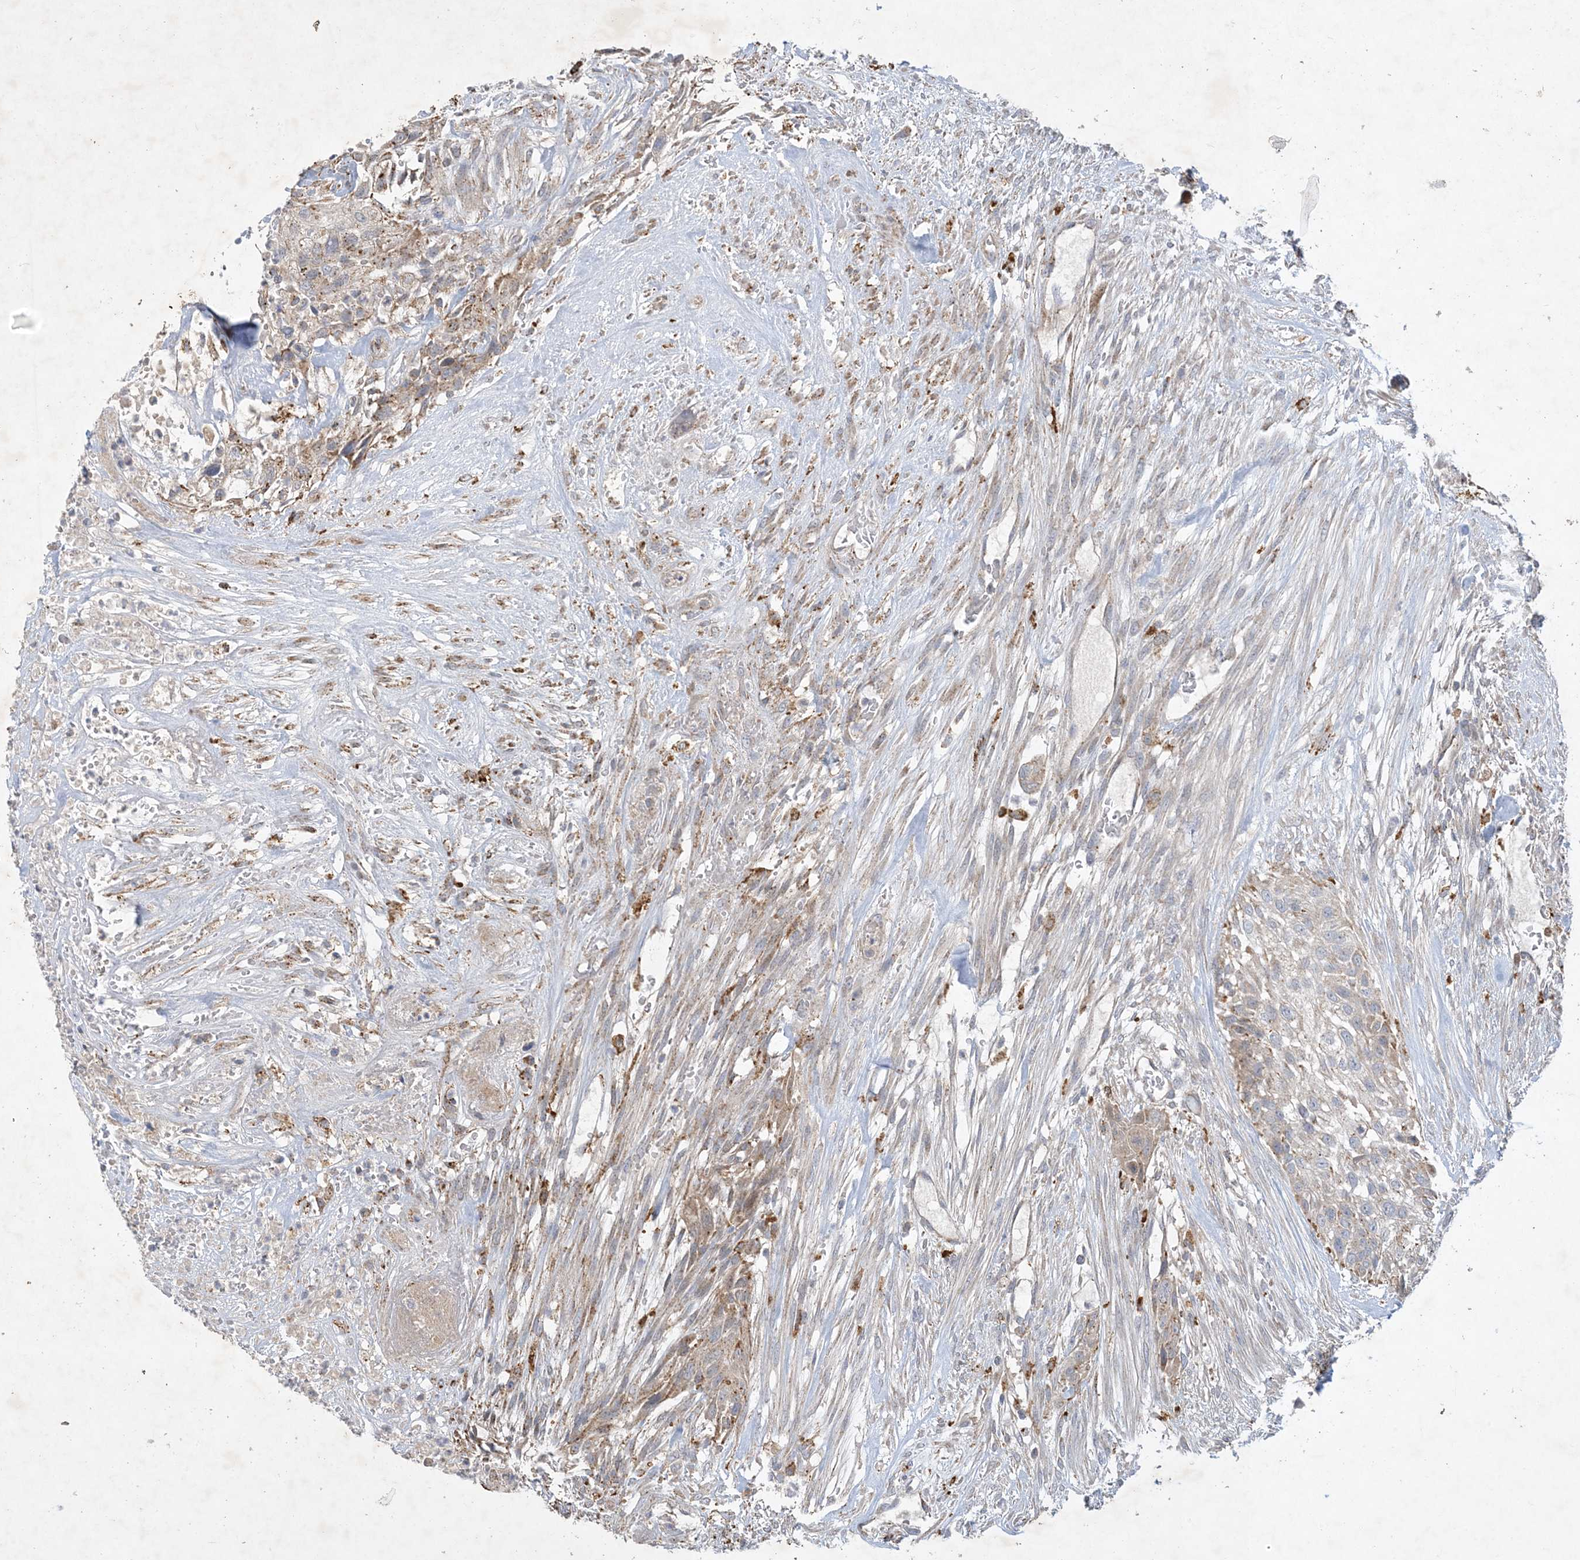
{"staining": {"intensity": "weak", "quantity": "25%-75%", "location": "cytoplasmic/membranous"}, "tissue": "urothelial cancer", "cell_type": "Tumor cells", "image_type": "cancer", "snomed": [{"axis": "morphology", "description": "Urothelial carcinoma, High grade"}, {"axis": "topography", "description": "Urinary bladder"}], "caption": "An IHC image of tumor tissue is shown. Protein staining in brown shows weak cytoplasmic/membranous positivity in urothelial carcinoma (high-grade) within tumor cells.", "gene": "MRPS18A", "patient": {"sex": "male", "age": 35}}